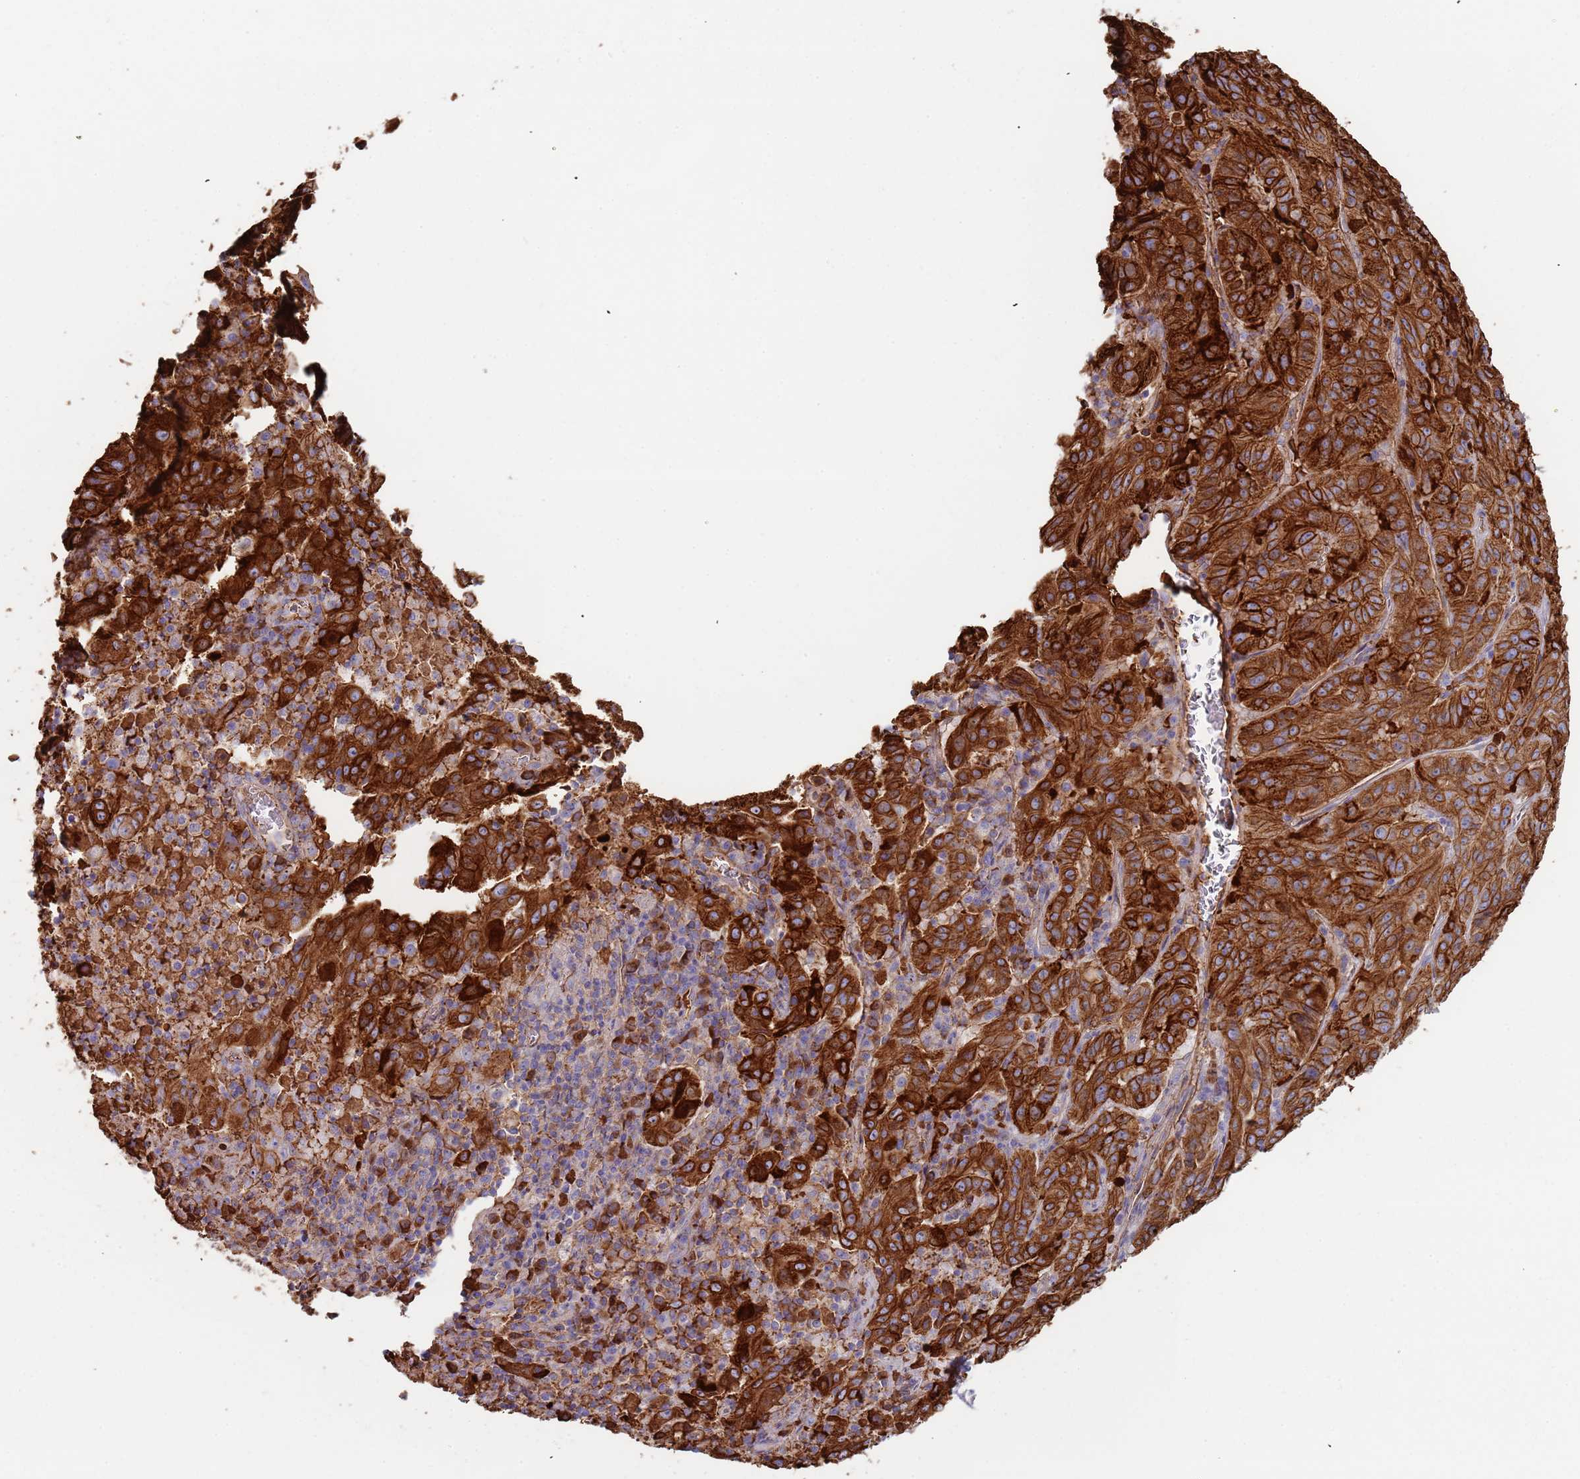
{"staining": {"intensity": "strong", "quantity": ">75%", "location": "cytoplasmic/membranous"}, "tissue": "pancreatic cancer", "cell_type": "Tumor cells", "image_type": "cancer", "snomed": [{"axis": "morphology", "description": "Adenocarcinoma, NOS"}, {"axis": "topography", "description": "Pancreas"}], "caption": "Immunohistochemical staining of pancreatic adenocarcinoma reveals strong cytoplasmic/membranous protein positivity in approximately >75% of tumor cells. (brown staining indicates protein expression, while blue staining denotes nuclei).", "gene": "CYSLTR2", "patient": {"sex": "male", "age": 63}}